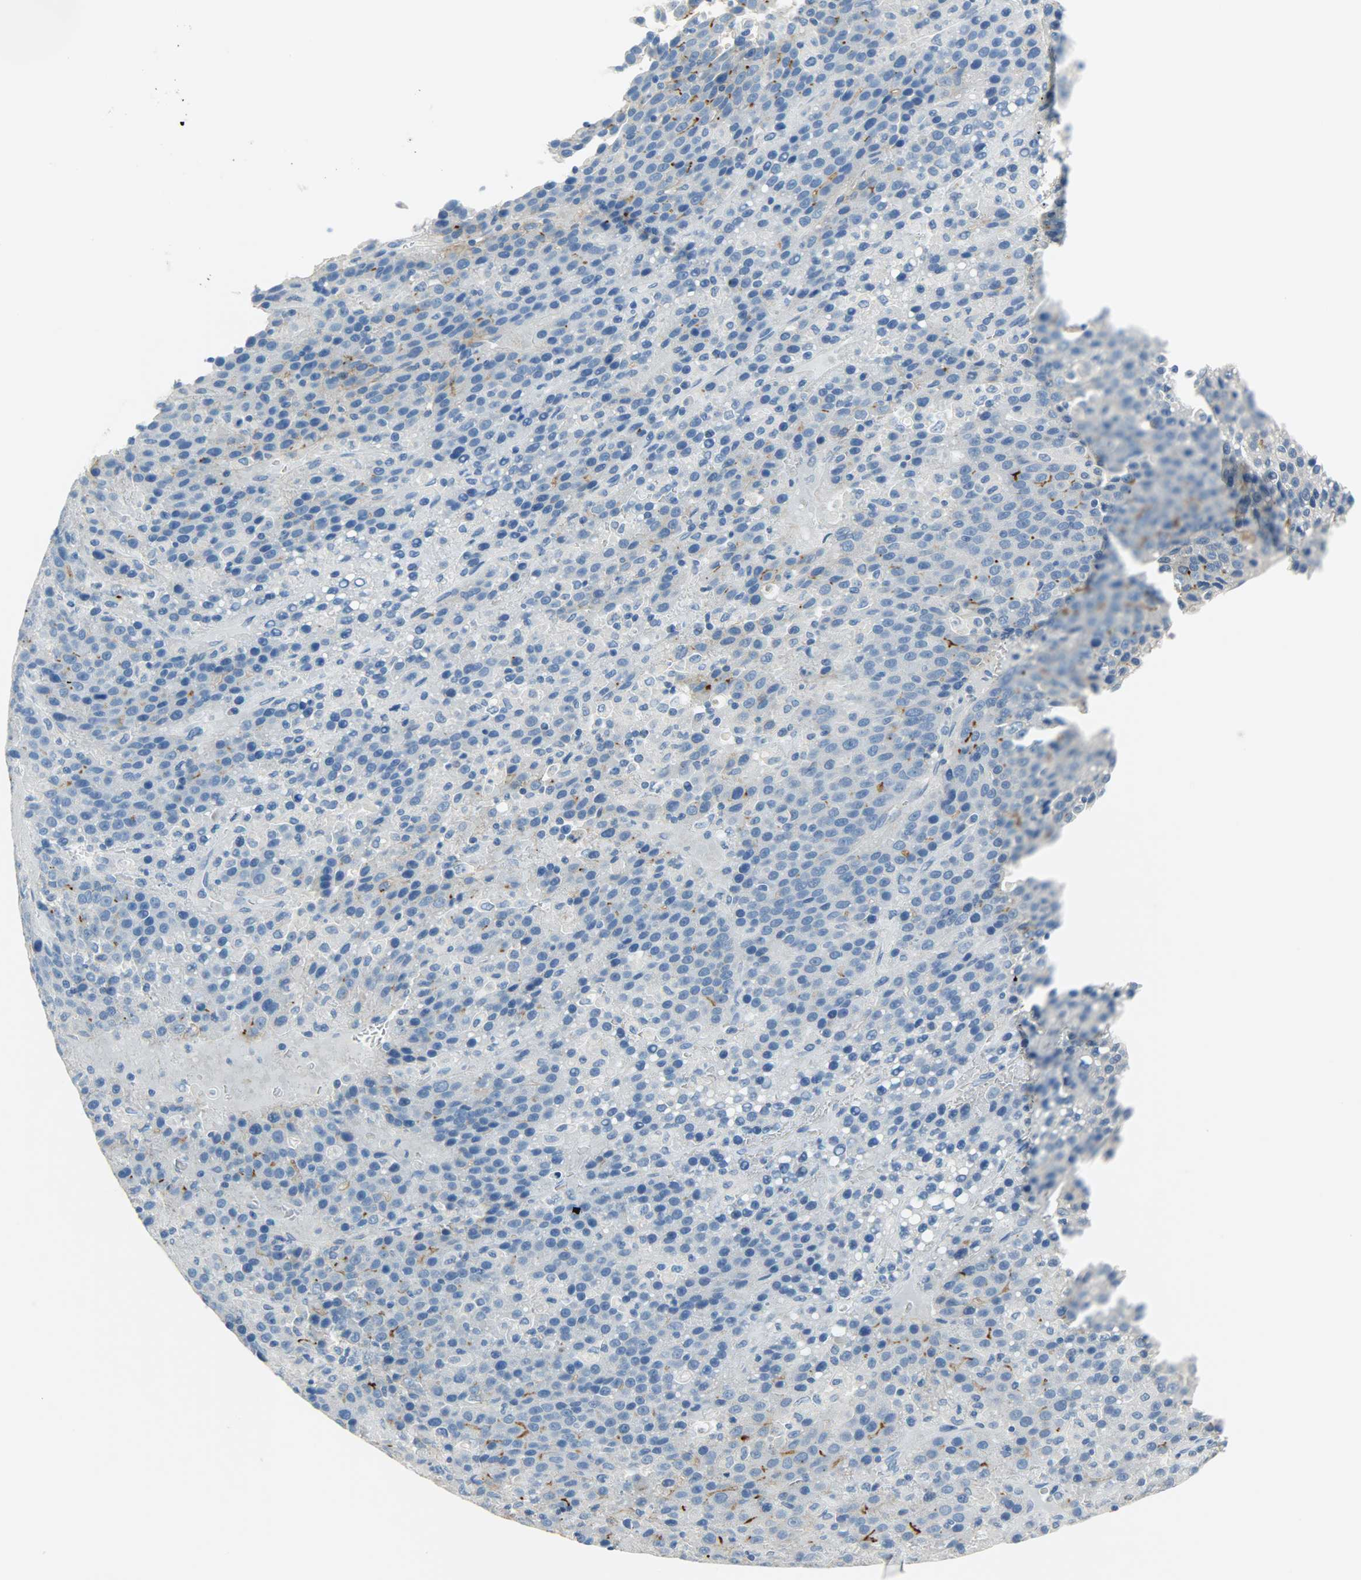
{"staining": {"intensity": "moderate", "quantity": "<25%", "location": "cytoplasmic/membranous"}, "tissue": "liver cancer", "cell_type": "Tumor cells", "image_type": "cancer", "snomed": [{"axis": "morphology", "description": "Carcinoma, Hepatocellular, NOS"}, {"axis": "topography", "description": "Liver"}], "caption": "Hepatocellular carcinoma (liver) tissue displays moderate cytoplasmic/membranous staining in approximately <25% of tumor cells, visualized by immunohistochemistry.", "gene": "PROM1", "patient": {"sex": "female", "age": 53}}